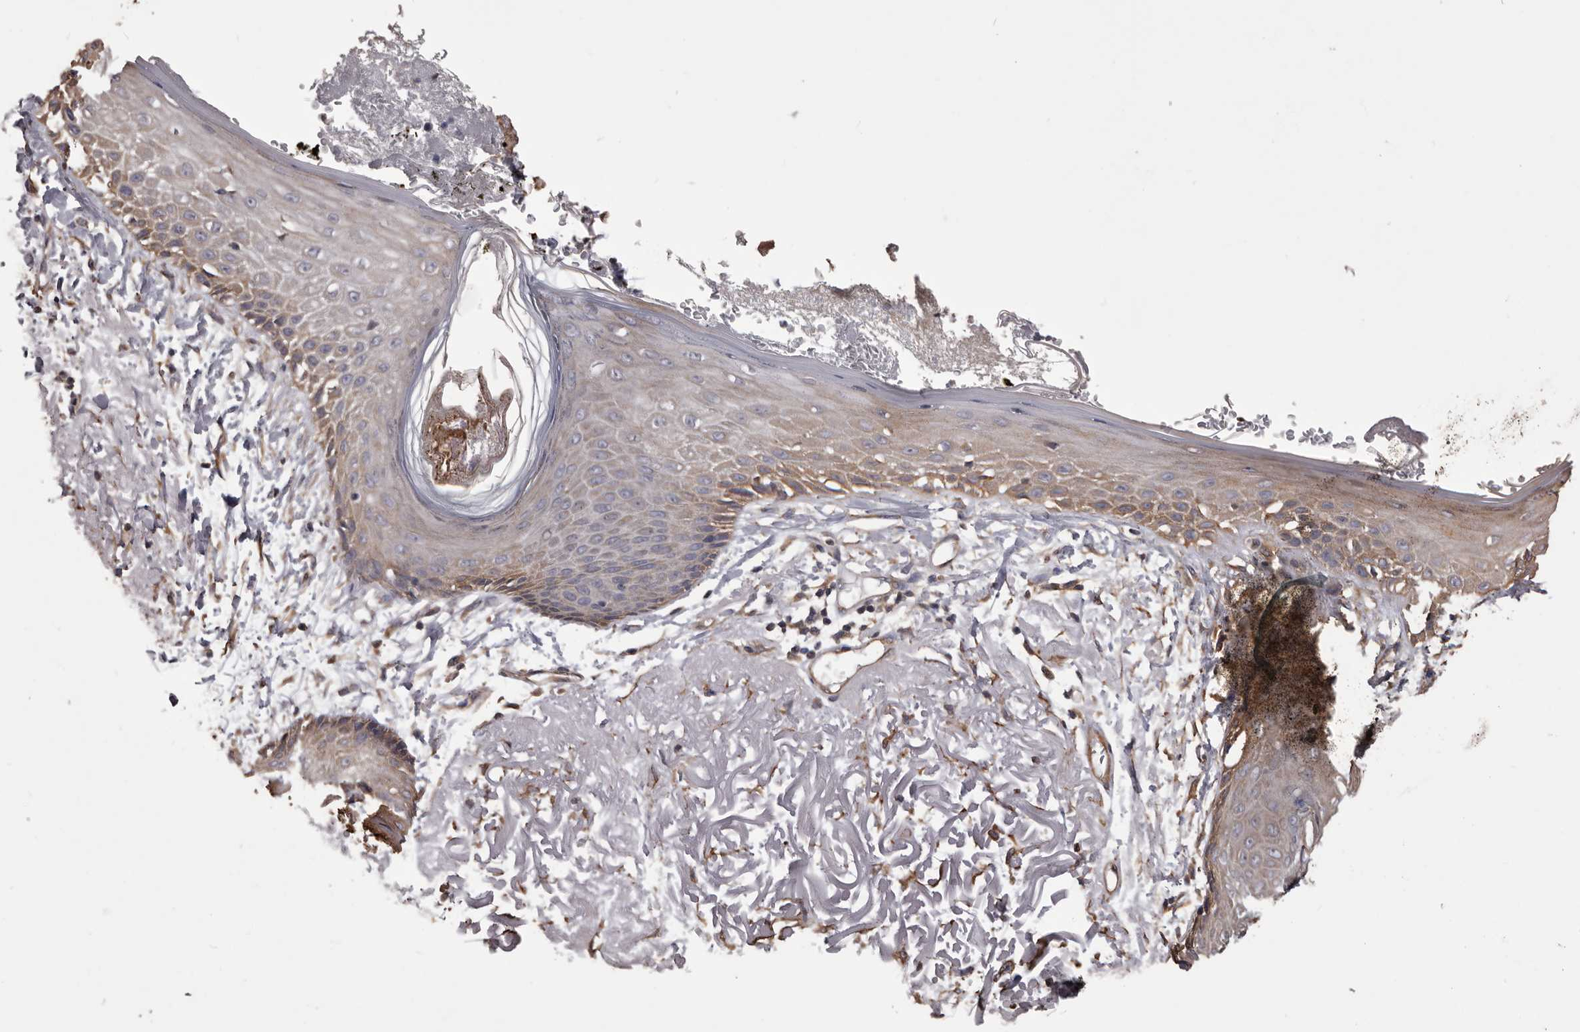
{"staining": {"intensity": "moderate", "quantity": ">75%", "location": "cytoplasmic/membranous"}, "tissue": "skin", "cell_type": "Fibroblasts", "image_type": "normal", "snomed": [{"axis": "morphology", "description": "Normal tissue, NOS"}, {"axis": "topography", "description": "Skin"}, {"axis": "topography", "description": "Skeletal muscle"}], "caption": "A high-resolution histopathology image shows IHC staining of benign skin, which shows moderate cytoplasmic/membranous staining in approximately >75% of fibroblasts. (Brightfield microscopy of DAB IHC at high magnification).", "gene": "CEP104", "patient": {"sex": "male", "age": 83}}